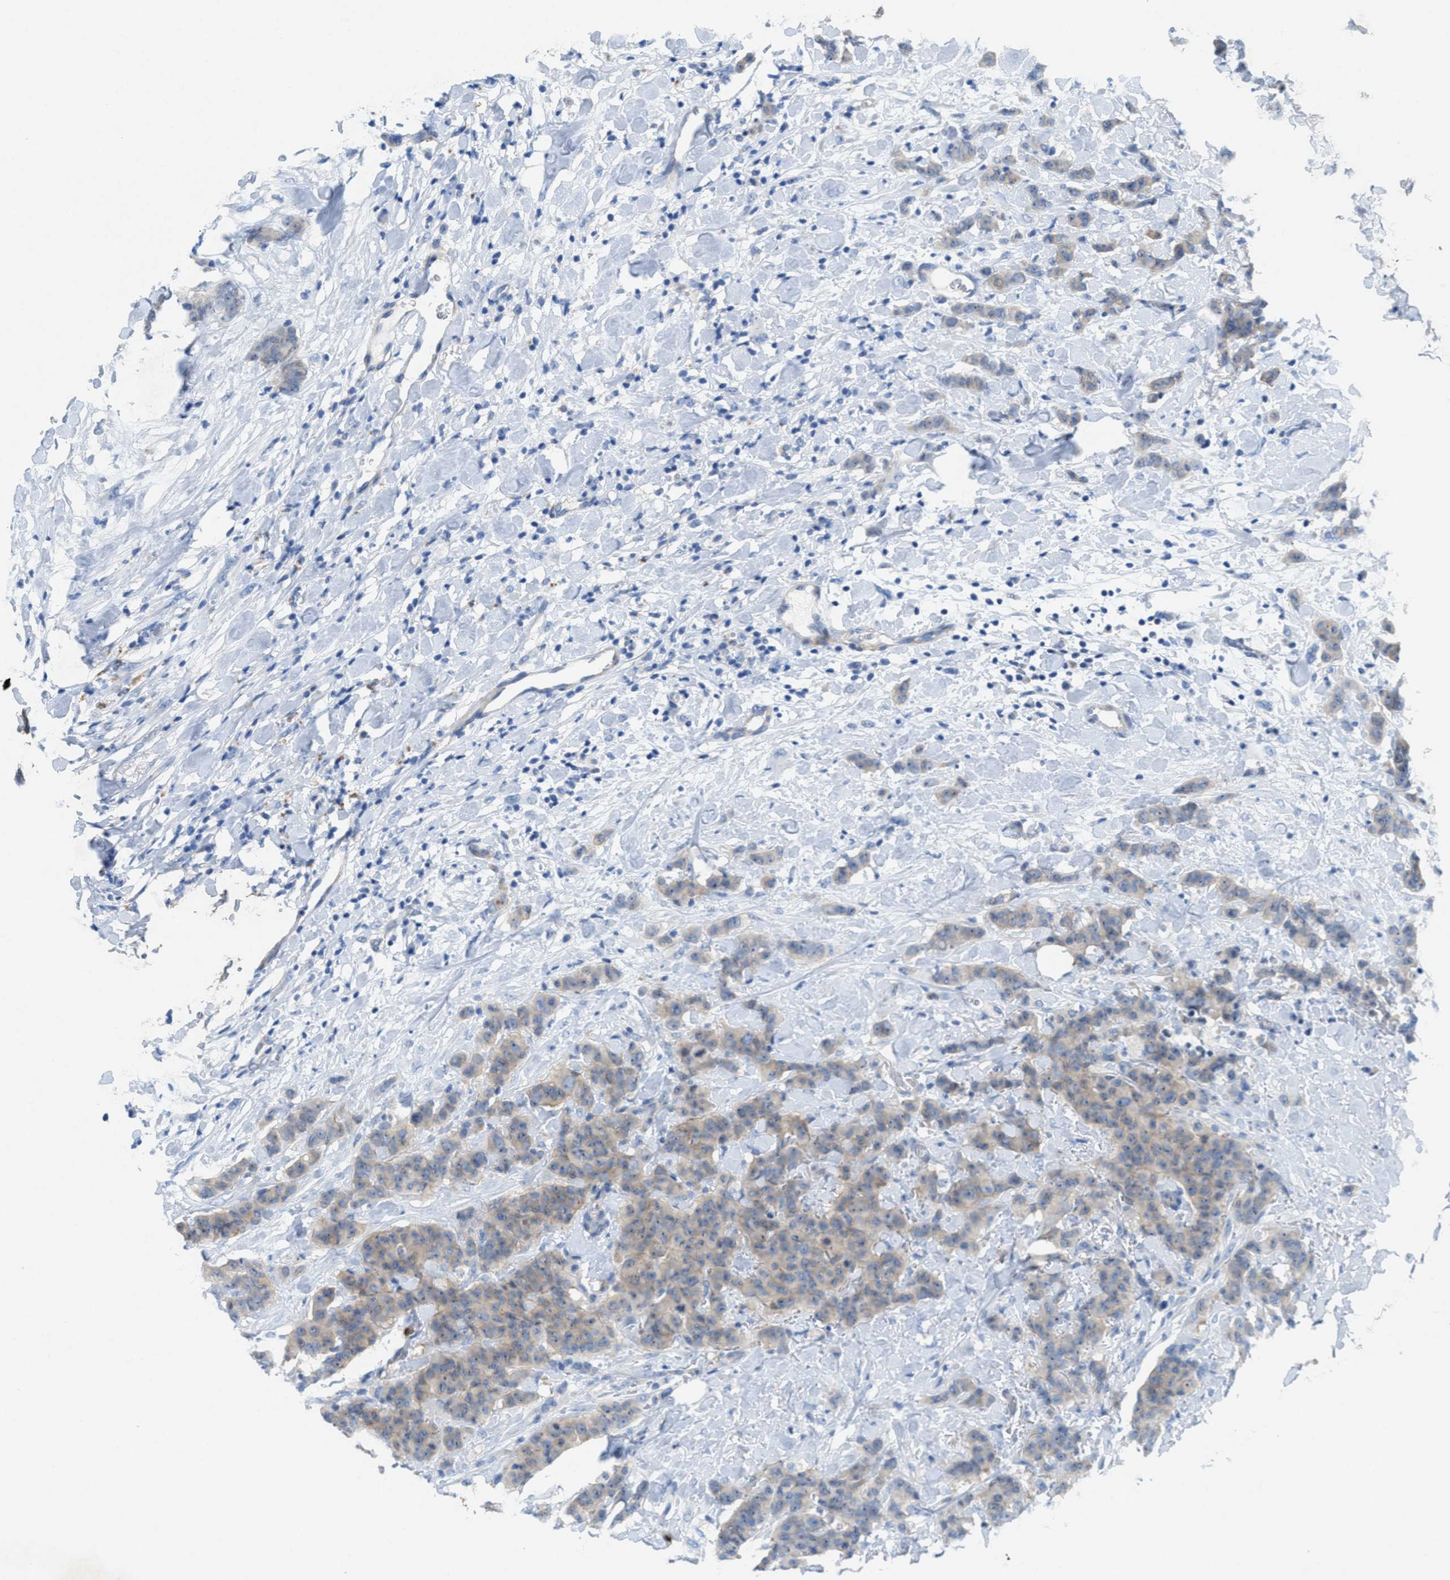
{"staining": {"intensity": "weak", "quantity": ">75%", "location": "cytoplasmic/membranous"}, "tissue": "breast cancer", "cell_type": "Tumor cells", "image_type": "cancer", "snomed": [{"axis": "morphology", "description": "Normal tissue, NOS"}, {"axis": "morphology", "description": "Duct carcinoma"}, {"axis": "topography", "description": "Breast"}], "caption": "Immunohistochemistry of invasive ductal carcinoma (breast) shows low levels of weak cytoplasmic/membranous staining in about >75% of tumor cells. Nuclei are stained in blue.", "gene": "CMTM1", "patient": {"sex": "female", "age": 40}}